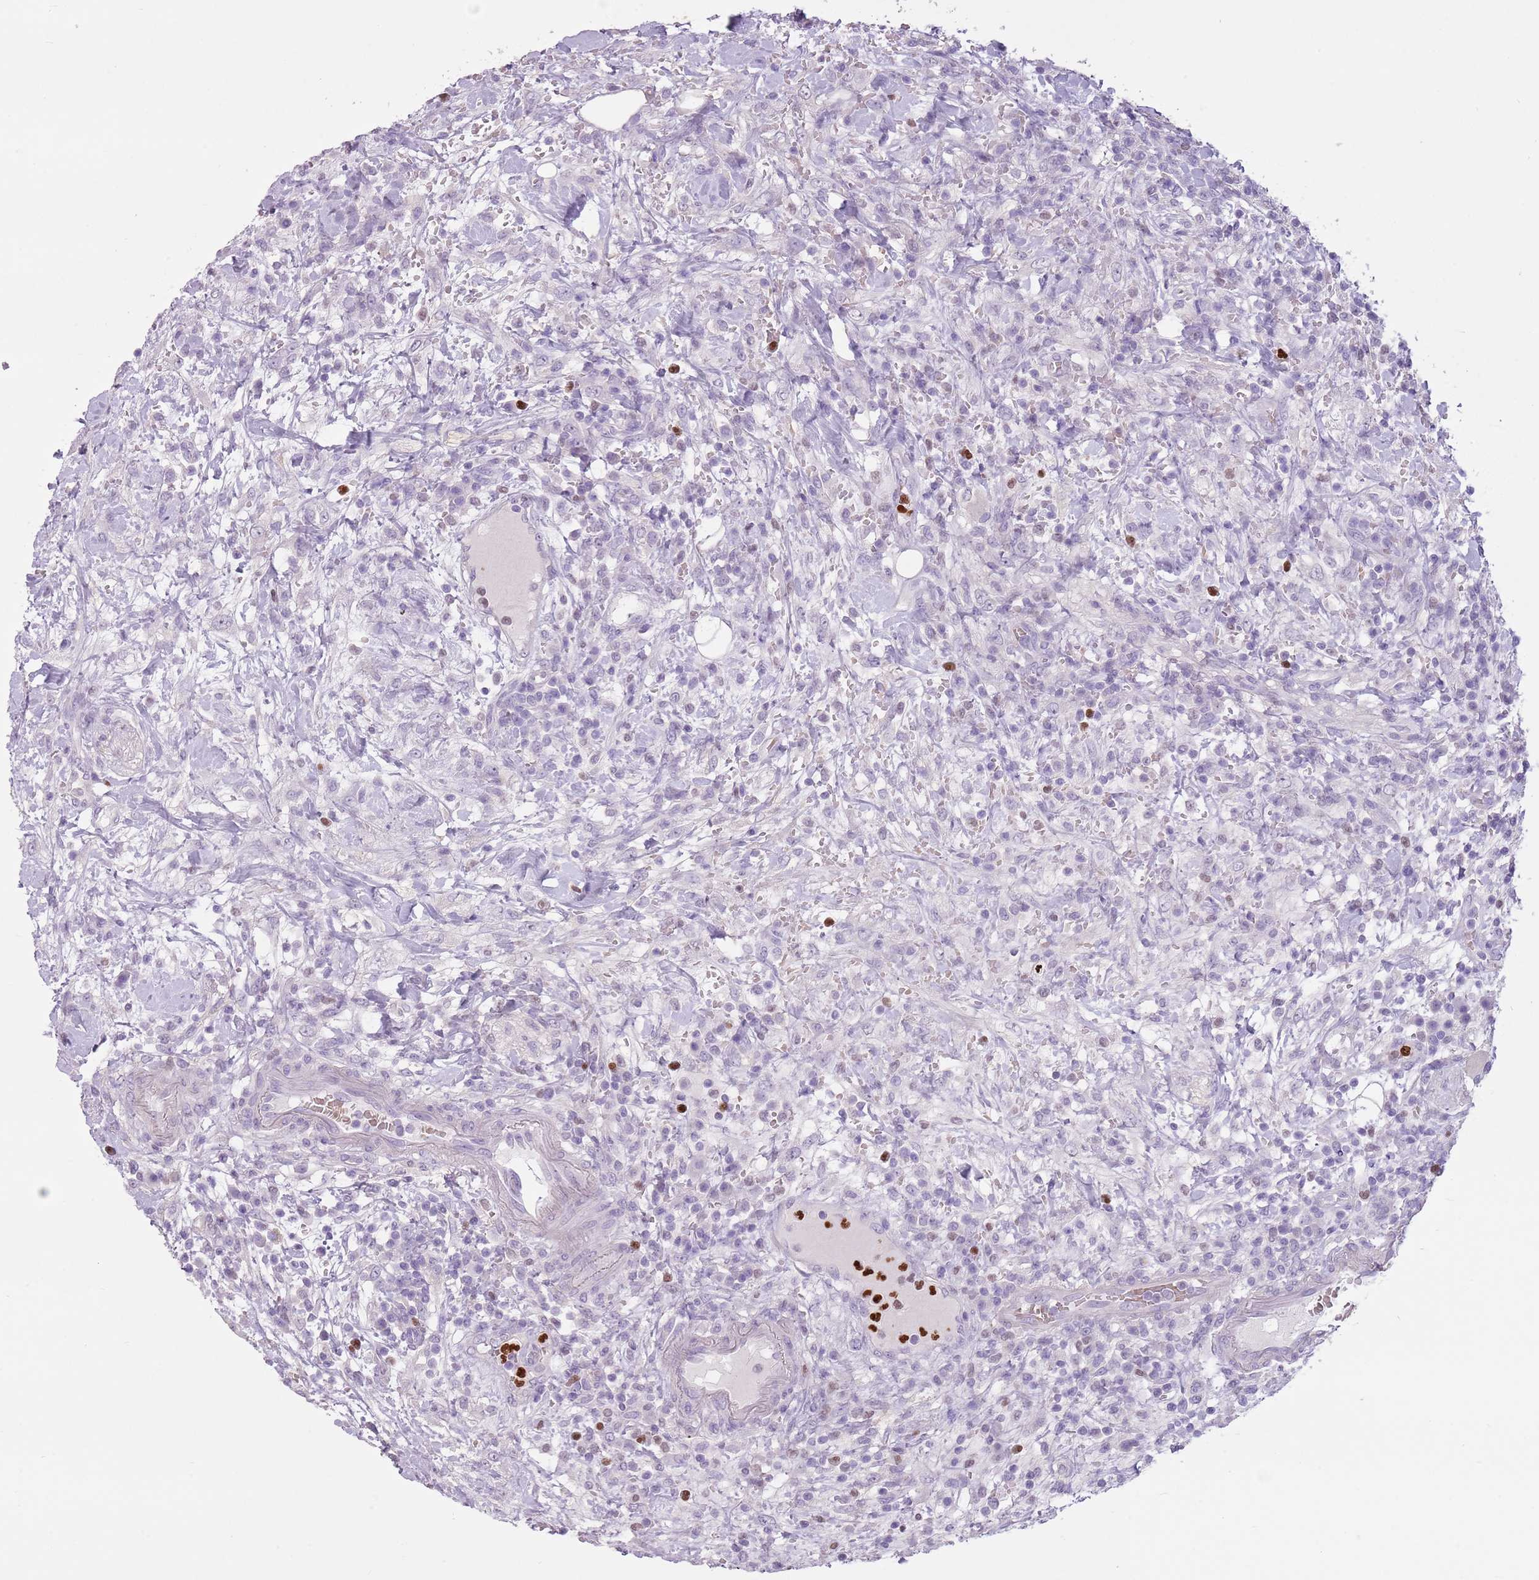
{"staining": {"intensity": "negative", "quantity": "none", "location": "none"}, "tissue": "lymphoma", "cell_type": "Tumor cells", "image_type": "cancer", "snomed": [{"axis": "morphology", "description": "Malignant lymphoma, non-Hodgkin's type, High grade"}, {"axis": "topography", "description": "Colon"}], "caption": "Malignant lymphoma, non-Hodgkin's type (high-grade) was stained to show a protein in brown. There is no significant expression in tumor cells.", "gene": "CELF6", "patient": {"sex": "female", "age": 53}}